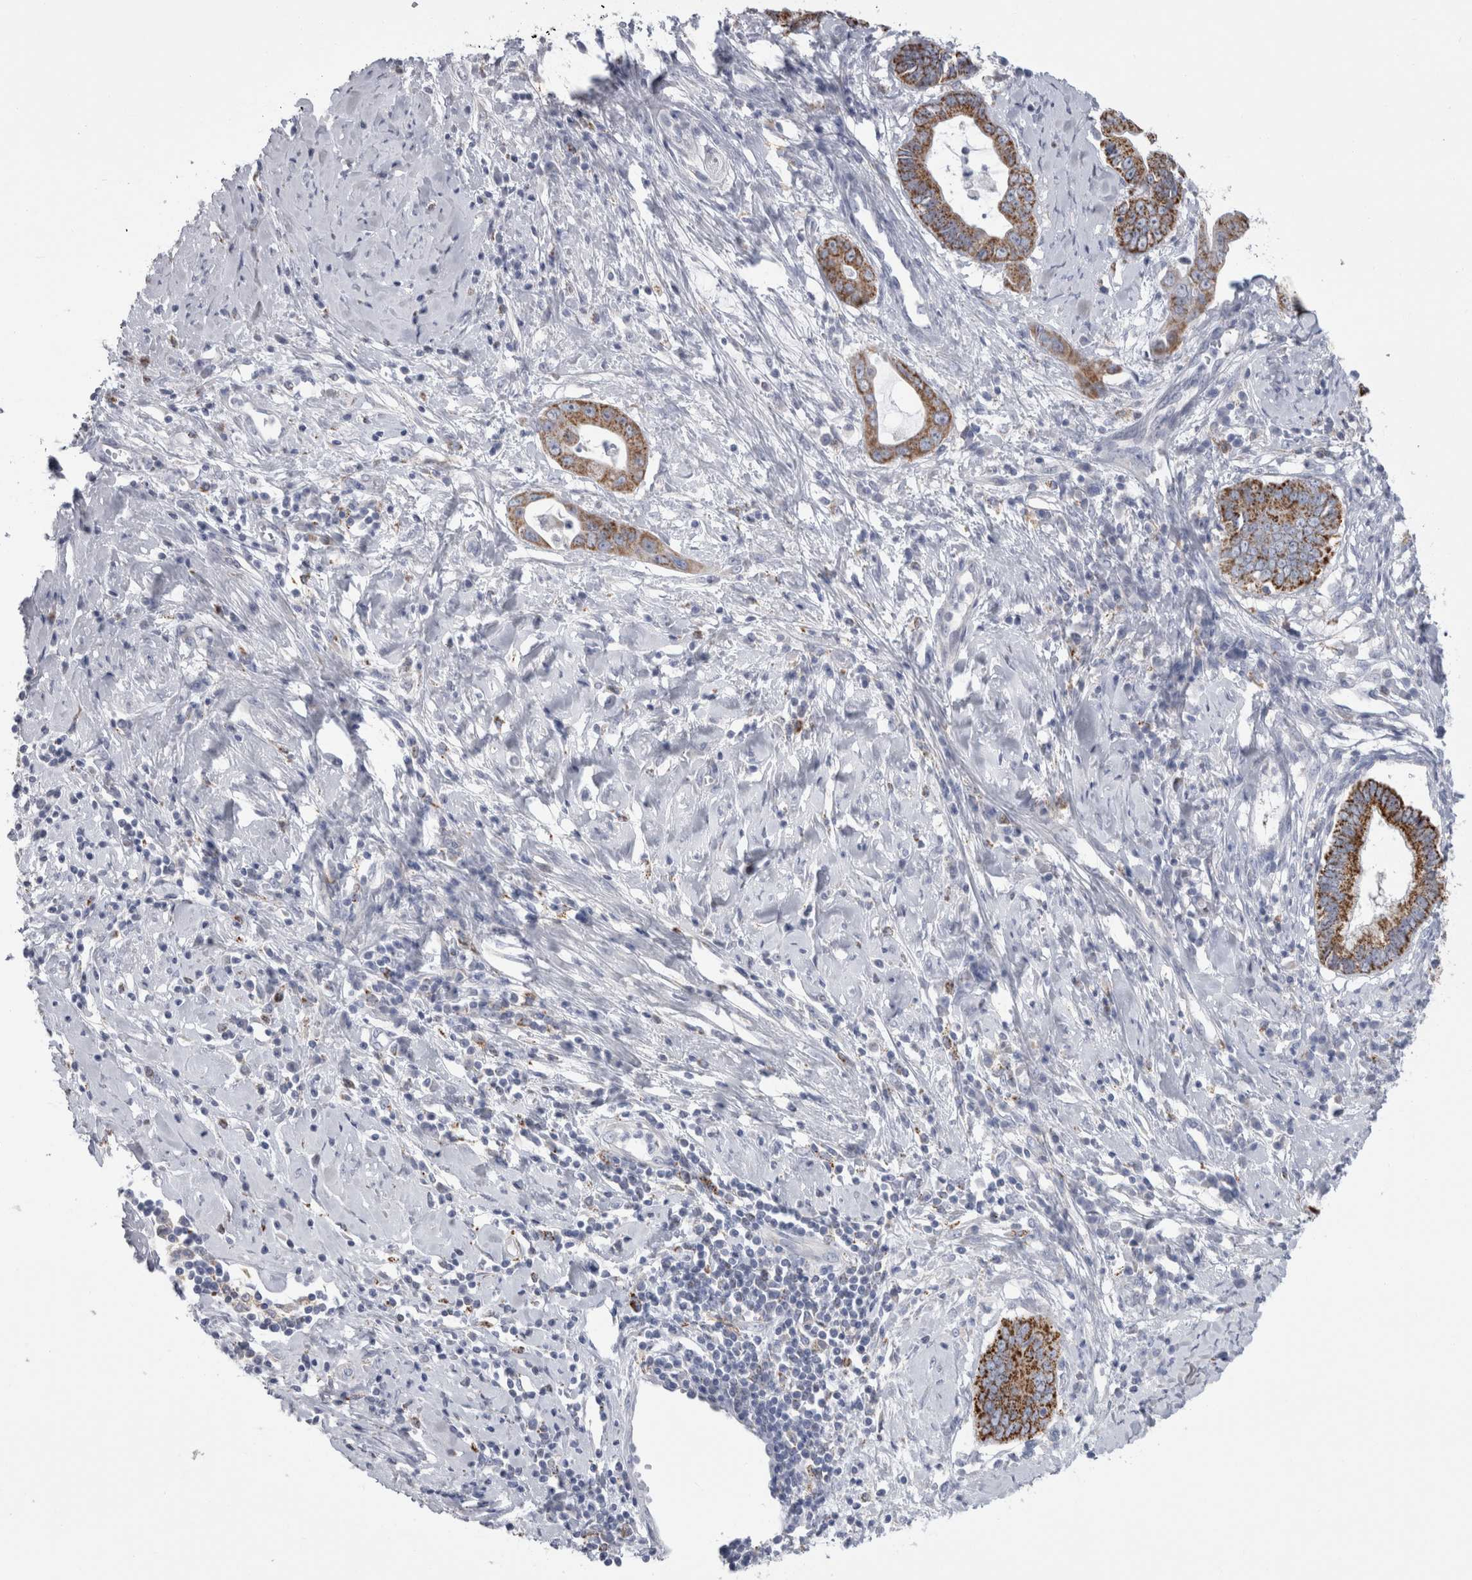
{"staining": {"intensity": "moderate", "quantity": ">75%", "location": "cytoplasmic/membranous"}, "tissue": "cervical cancer", "cell_type": "Tumor cells", "image_type": "cancer", "snomed": [{"axis": "morphology", "description": "Adenocarcinoma, NOS"}, {"axis": "topography", "description": "Cervix"}], "caption": "A medium amount of moderate cytoplasmic/membranous staining is present in approximately >75% of tumor cells in cervical adenocarcinoma tissue. The staining was performed using DAB to visualize the protein expression in brown, while the nuclei were stained in blue with hematoxylin (Magnification: 20x).", "gene": "GATM", "patient": {"sex": "female", "age": 44}}